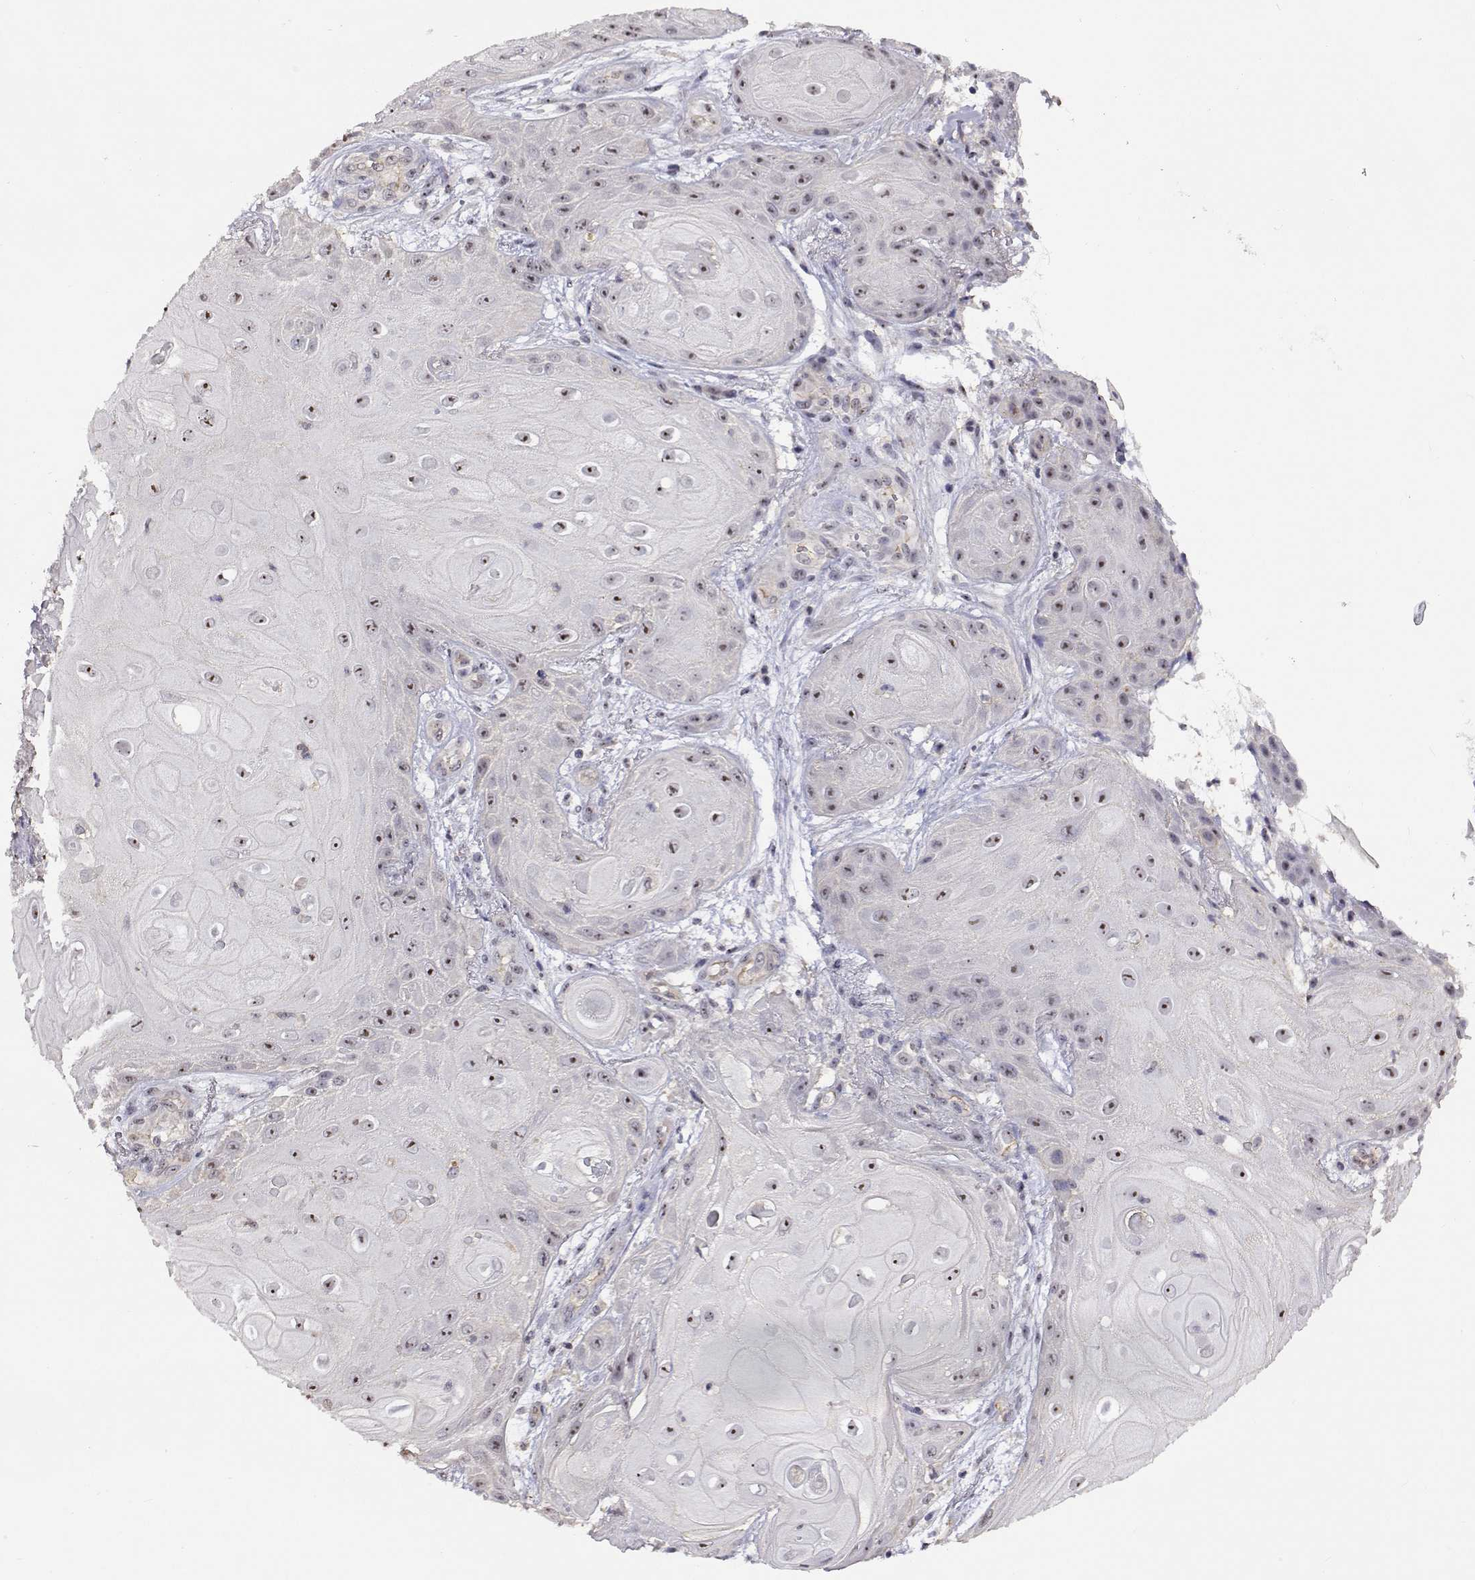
{"staining": {"intensity": "moderate", "quantity": "<25%", "location": "nuclear"}, "tissue": "skin cancer", "cell_type": "Tumor cells", "image_type": "cancer", "snomed": [{"axis": "morphology", "description": "Squamous cell carcinoma, NOS"}, {"axis": "topography", "description": "Skin"}], "caption": "Immunohistochemistry (IHC) photomicrograph of skin cancer stained for a protein (brown), which demonstrates low levels of moderate nuclear positivity in approximately <25% of tumor cells.", "gene": "NHP2", "patient": {"sex": "male", "age": 62}}